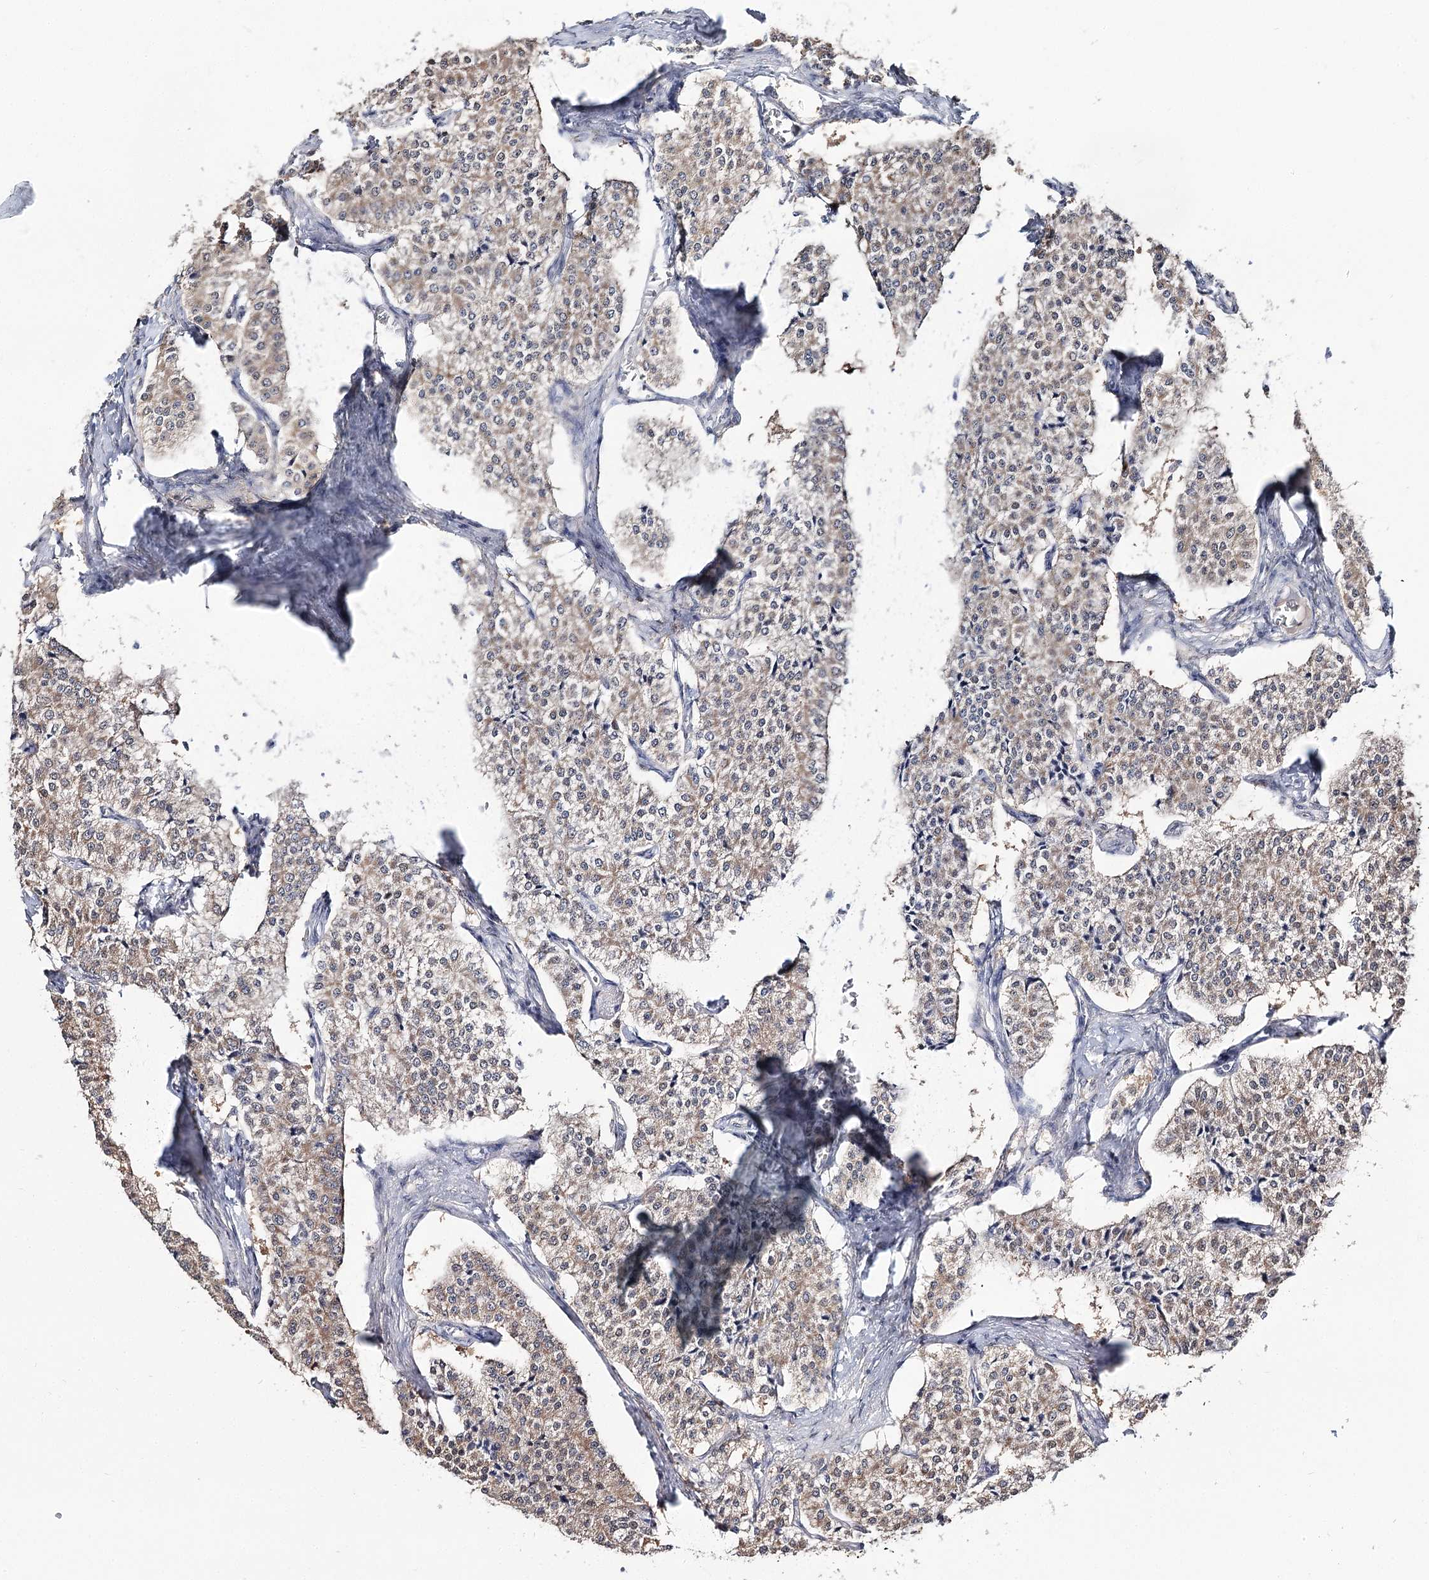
{"staining": {"intensity": "weak", "quantity": ">75%", "location": "cytoplasmic/membranous"}, "tissue": "carcinoid", "cell_type": "Tumor cells", "image_type": "cancer", "snomed": [{"axis": "morphology", "description": "Carcinoid, malignant, NOS"}, {"axis": "topography", "description": "Colon"}], "caption": "IHC histopathology image of human carcinoid stained for a protein (brown), which displays low levels of weak cytoplasmic/membranous staining in about >75% of tumor cells.", "gene": "UGP2", "patient": {"sex": "female", "age": 52}}